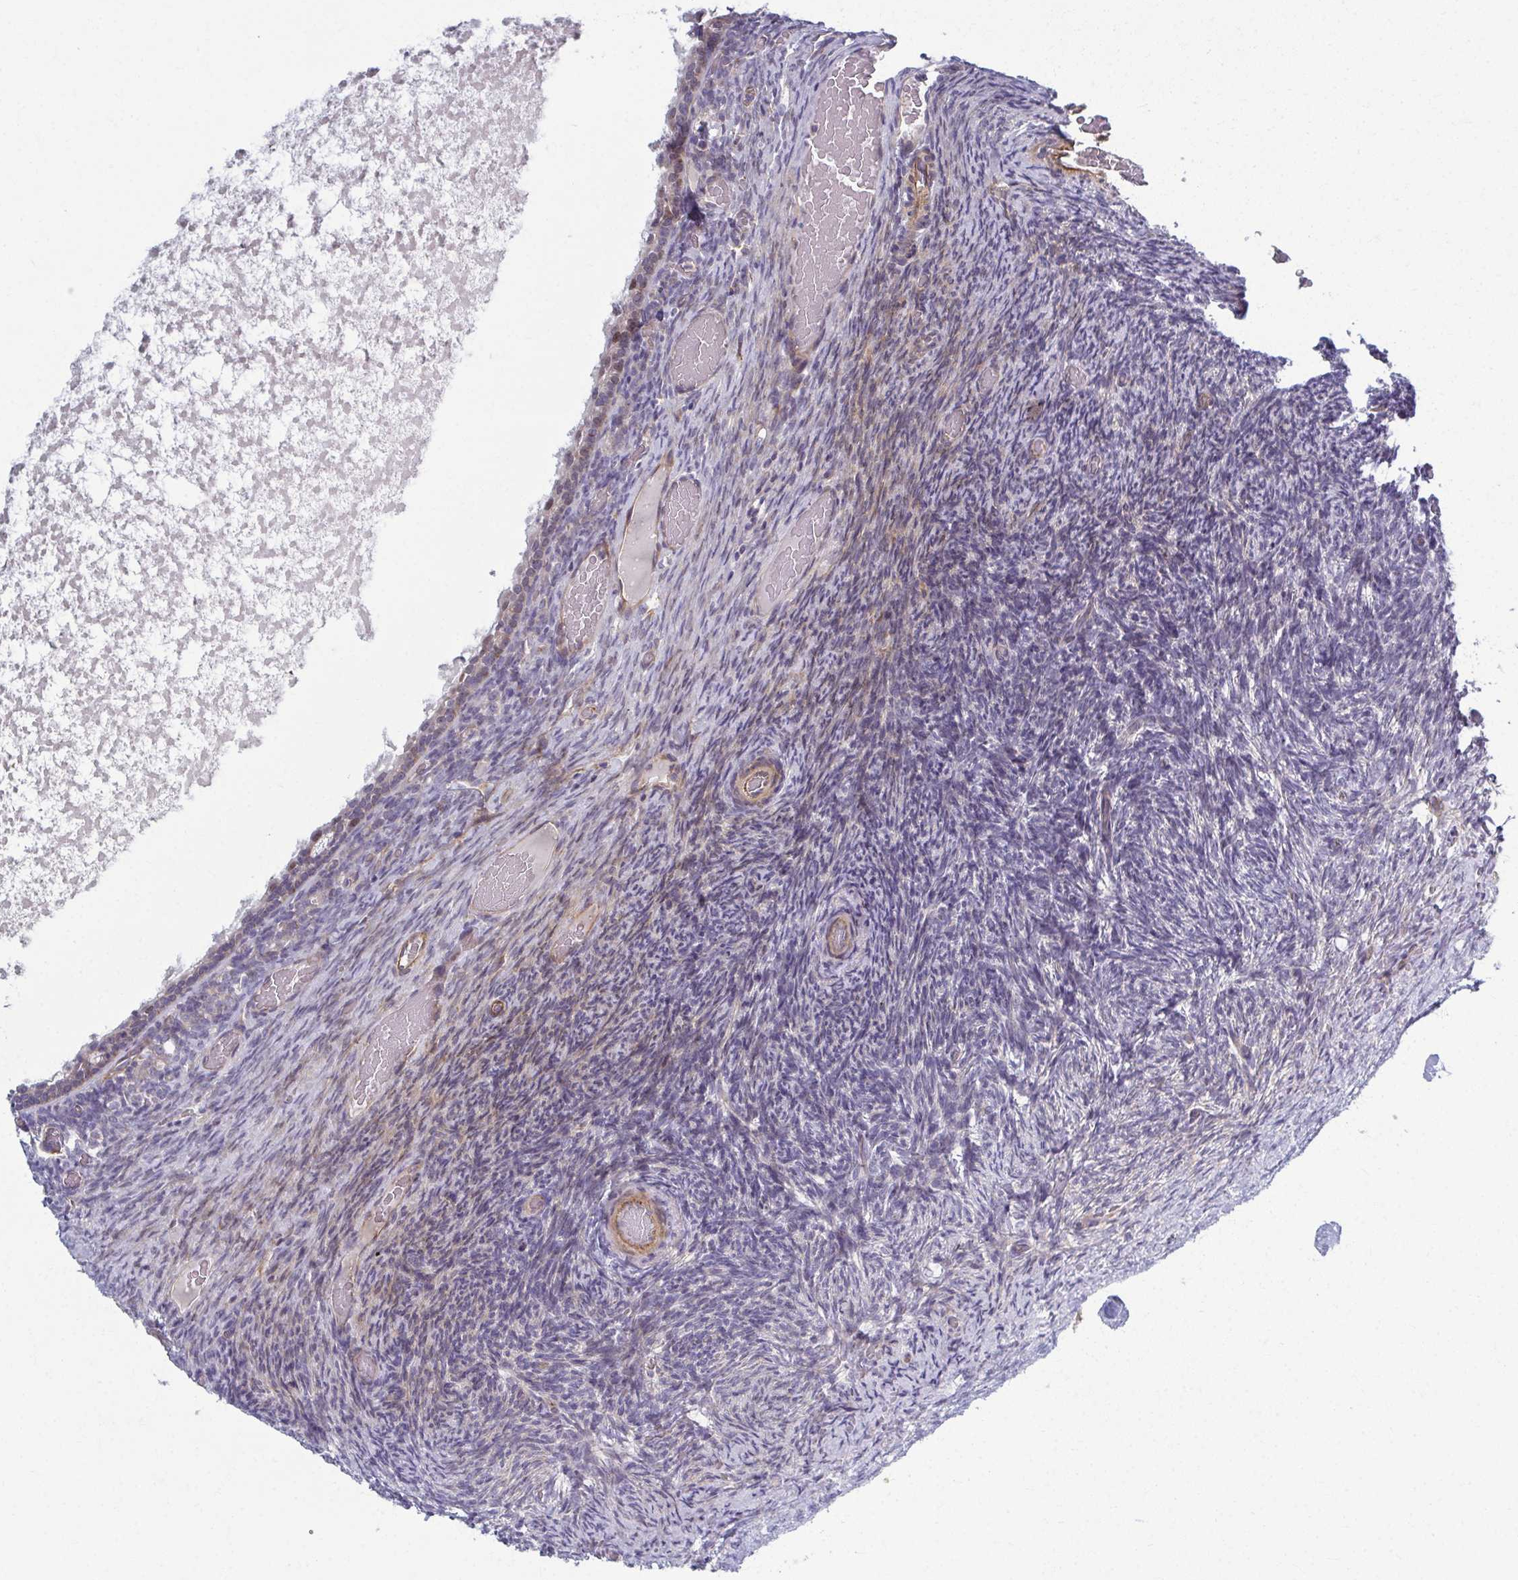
{"staining": {"intensity": "negative", "quantity": "none", "location": "none"}, "tissue": "ovary", "cell_type": "Ovarian stroma cells", "image_type": "normal", "snomed": [{"axis": "morphology", "description": "Normal tissue, NOS"}, {"axis": "topography", "description": "Ovary"}], "caption": "Immunohistochemical staining of normal human ovary reveals no significant positivity in ovarian stroma cells. (Immunohistochemistry, brightfield microscopy, high magnification).", "gene": "EID2B", "patient": {"sex": "female", "age": 34}}